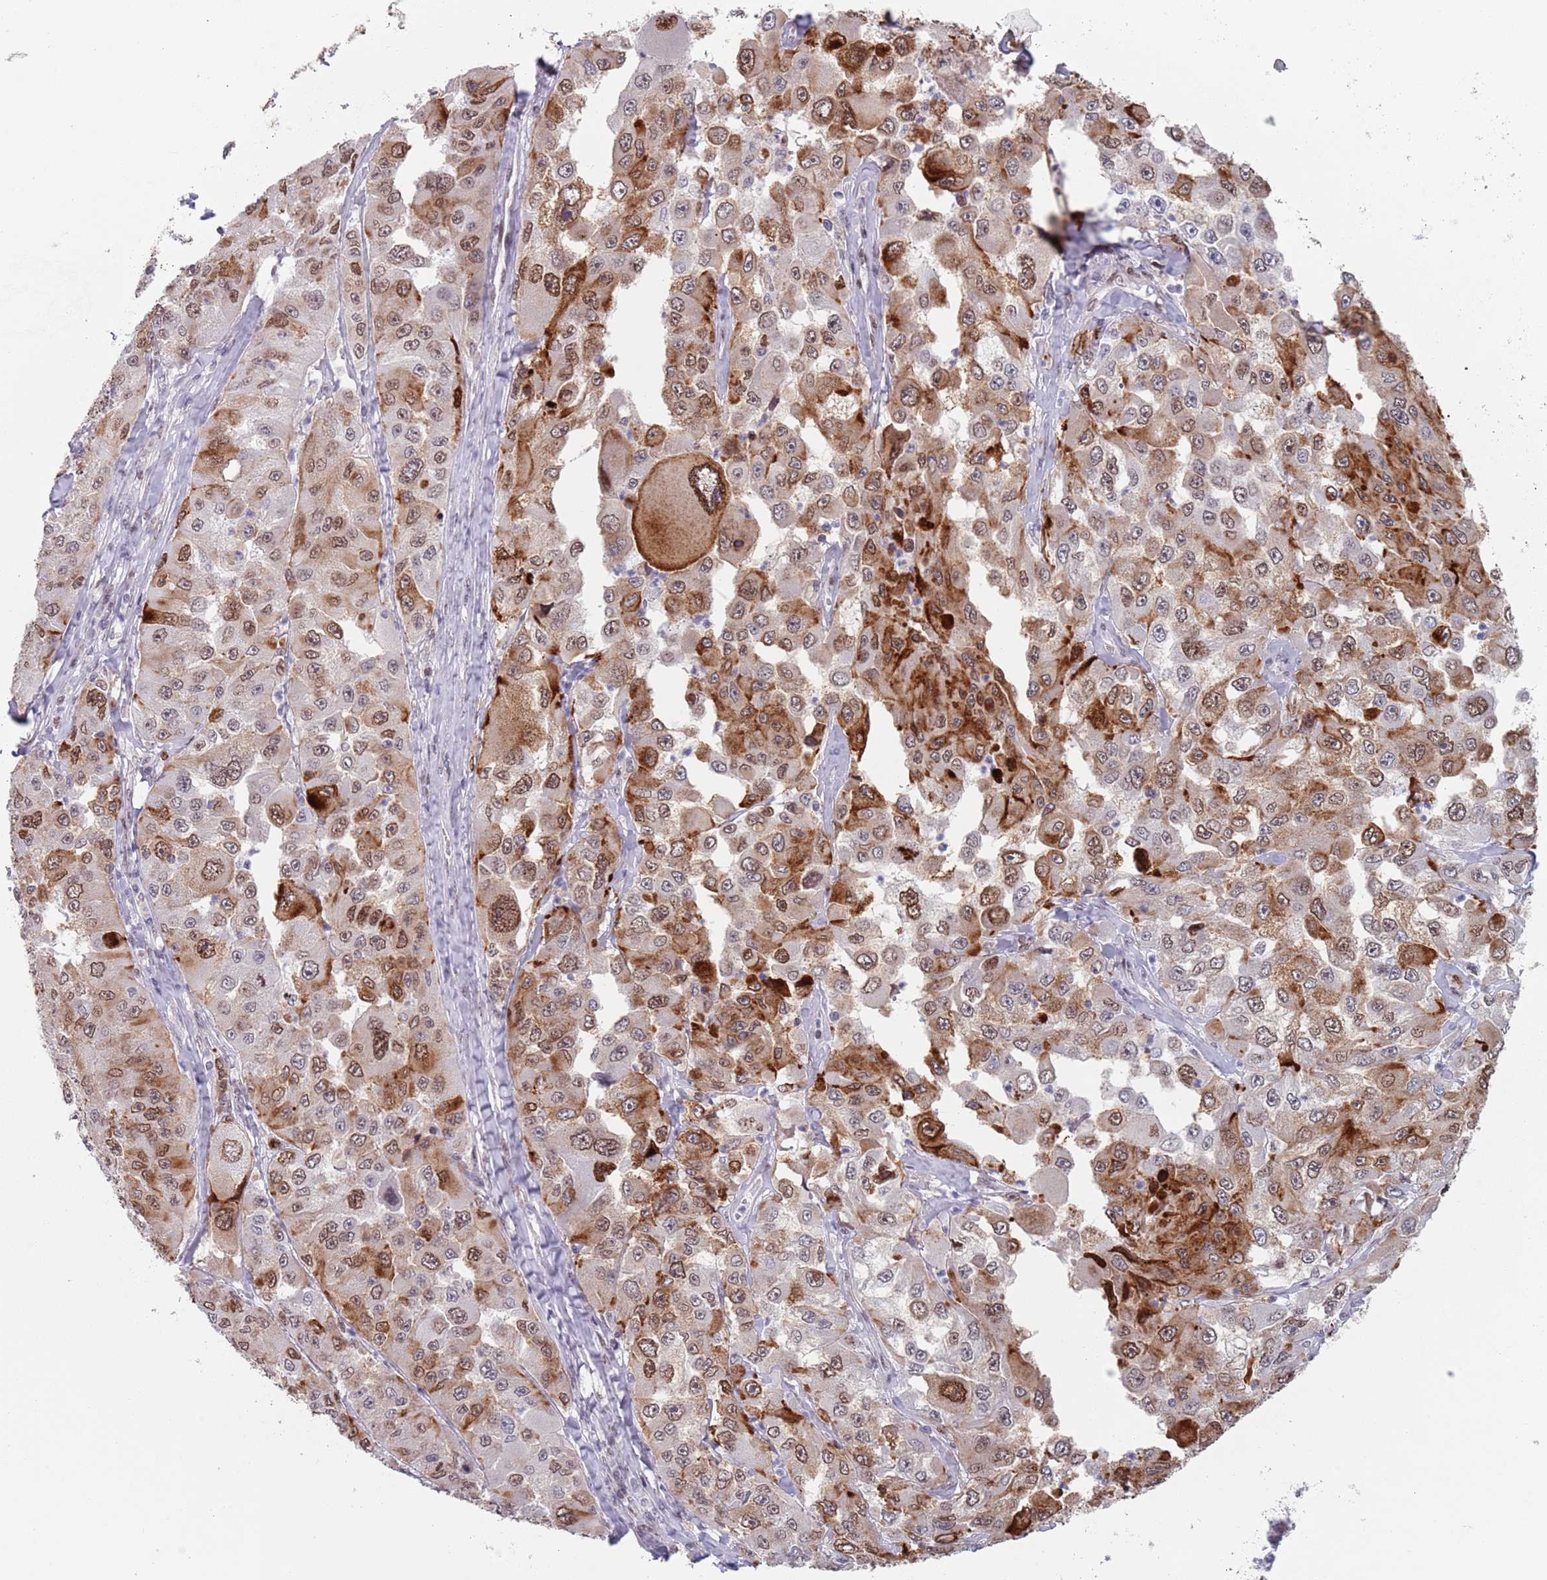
{"staining": {"intensity": "moderate", "quantity": ">75%", "location": "cytoplasmic/membranous,nuclear"}, "tissue": "melanoma", "cell_type": "Tumor cells", "image_type": "cancer", "snomed": [{"axis": "morphology", "description": "Malignant melanoma, Metastatic site"}, {"axis": "topography", "description": "Lymph node"}], "caption": "Melanoma was stained to show a protein in brown. There is medium levels of moderate cytoplasmic/membranous and nuclear staining in about >75% of tumor cells.", "gene": "MFSD12", "patient": {"sex": "male", "age": 62}}